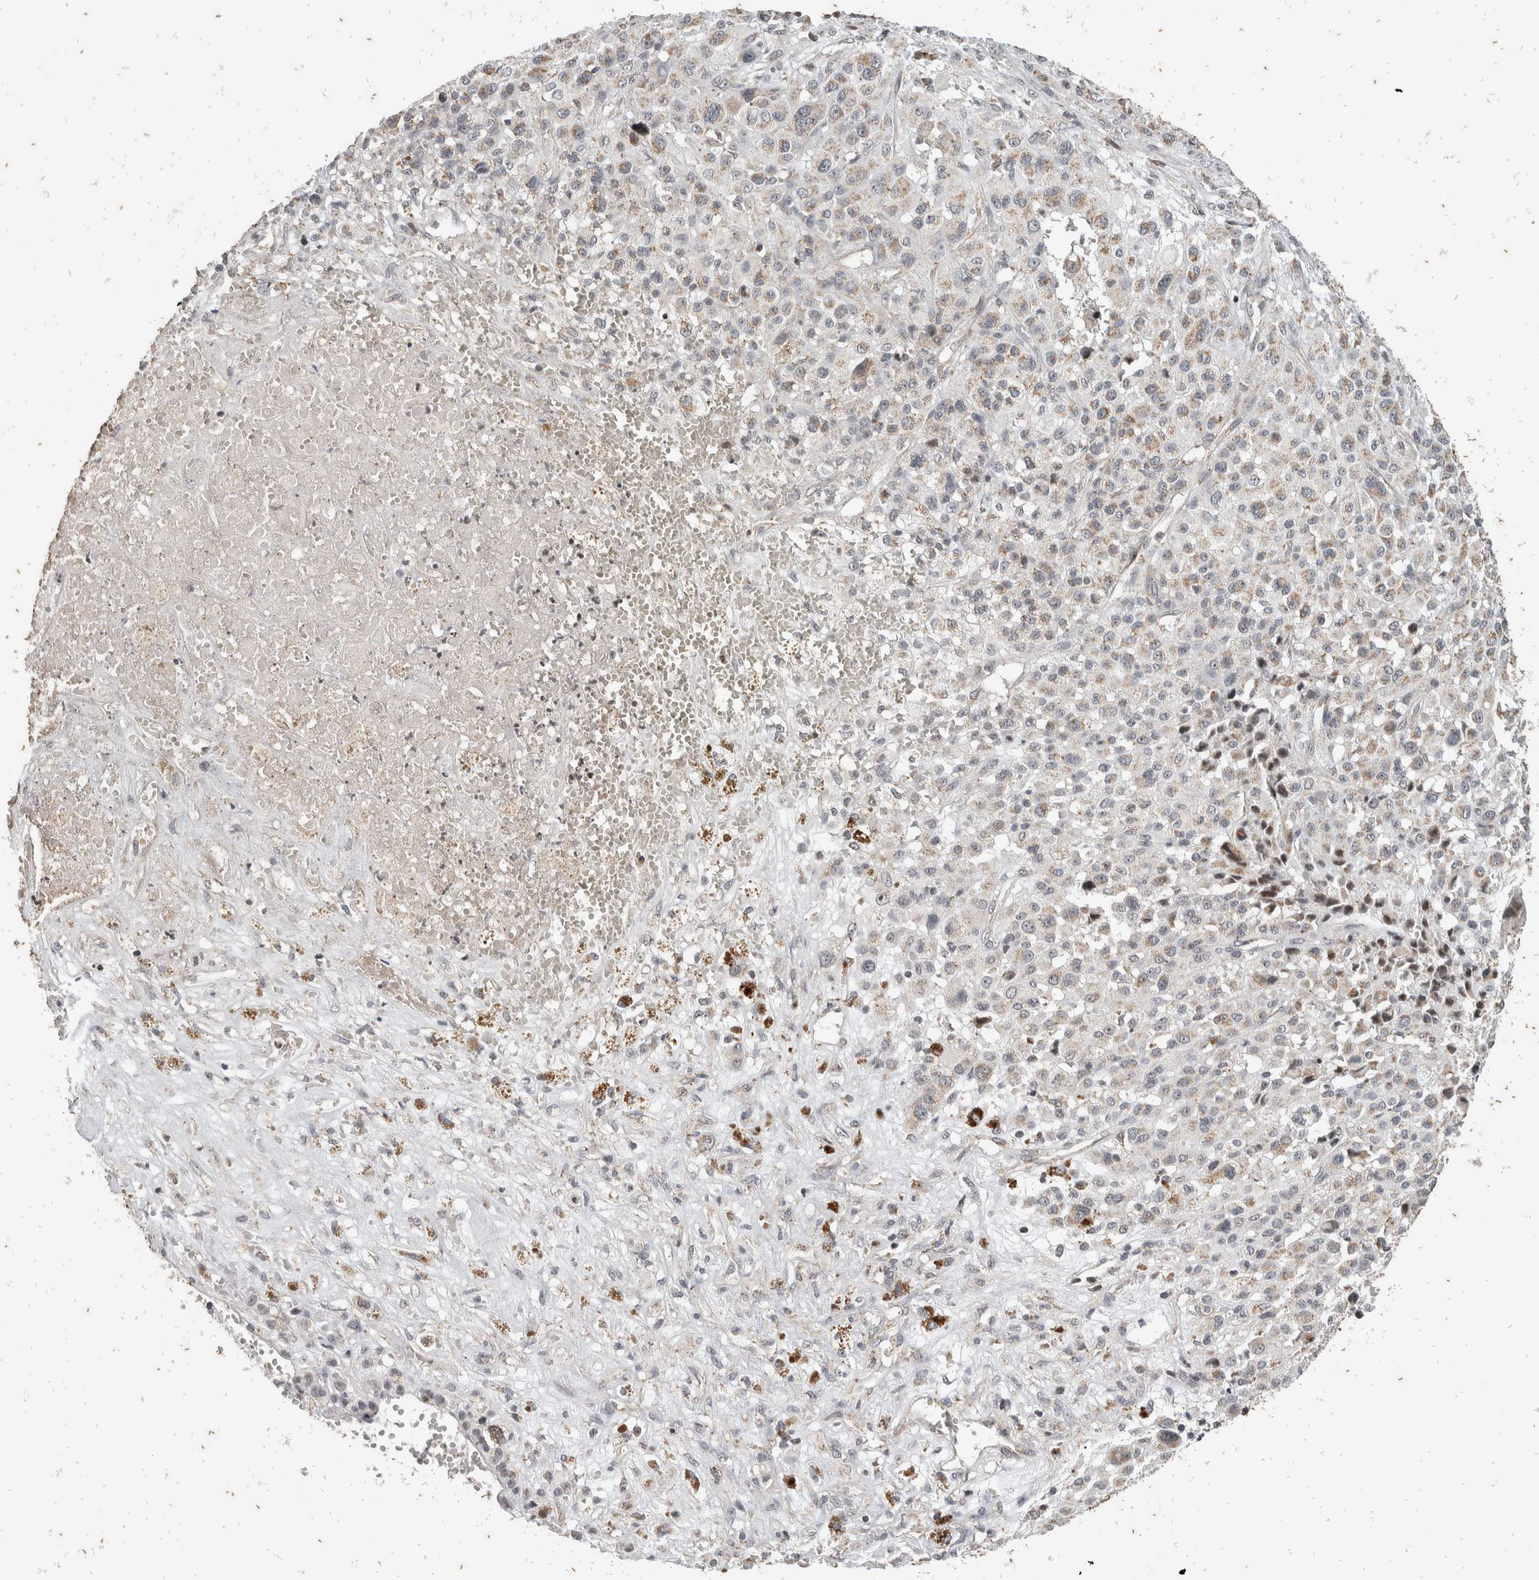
{"staining": {"intensity": "weak", "quantity": "<25%", "location": "cytoplasmic/membranous"}, "tissue": "melanoma", "cell_type": "Tumor cells", "image_type": "cancer", "snomed": [{"axis": "morphology", "description": "Malignant melanoma, Metastatic site"}, {"axis": "topography", "description": "Skin"}], "caption": "Immunohistochemical staining of human malignant melanoma (metastatic site) demonstrates no significant positivity in tumor cells.", "gene": "ATXN7L1", "patient": {"sex": "female", "age": 74}}